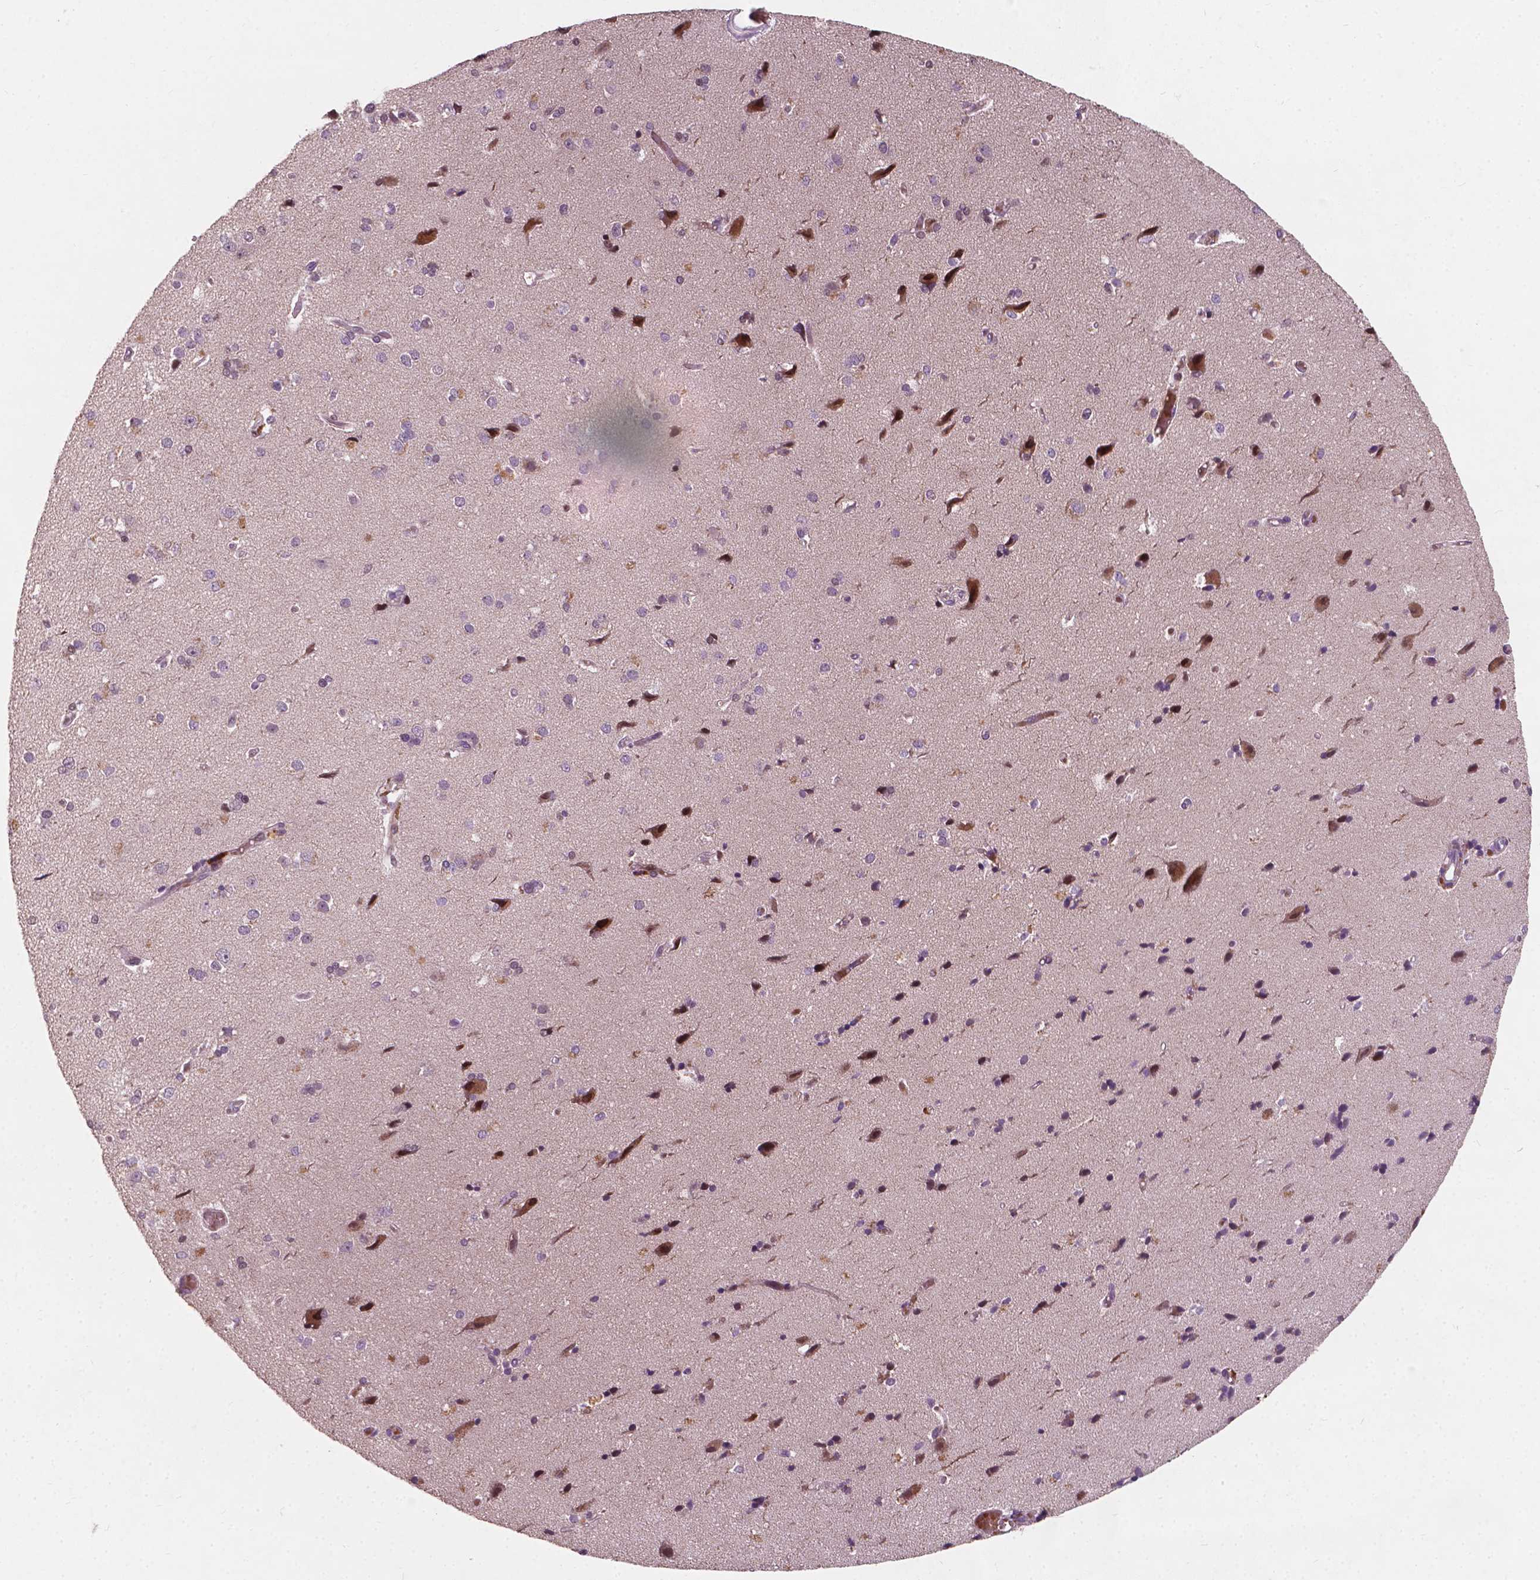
{"staining": {"intensity": "weak", "quantity": "<25%", "location": "cytoplasmic/membranous"}, "tissue": "cerebral cortex", "cell_type": "Endothelial cells", "image_type": "normal", "snomed": [{"axis": "morphology", "description": "Normal tissue, NOS"}, {"axis": "morphology", "description": "Glioma, malignant, High grade"}, {"axis": "topography", "description": "Cerebral cortex"}], "caption": "IHC photomicrograph of normal cerebral cortex stained for a protein (brown), which exhibits no positivity in endothelial cells.", "gene": "DUSP16", "patient": {"sex": "male", "age": 71}}